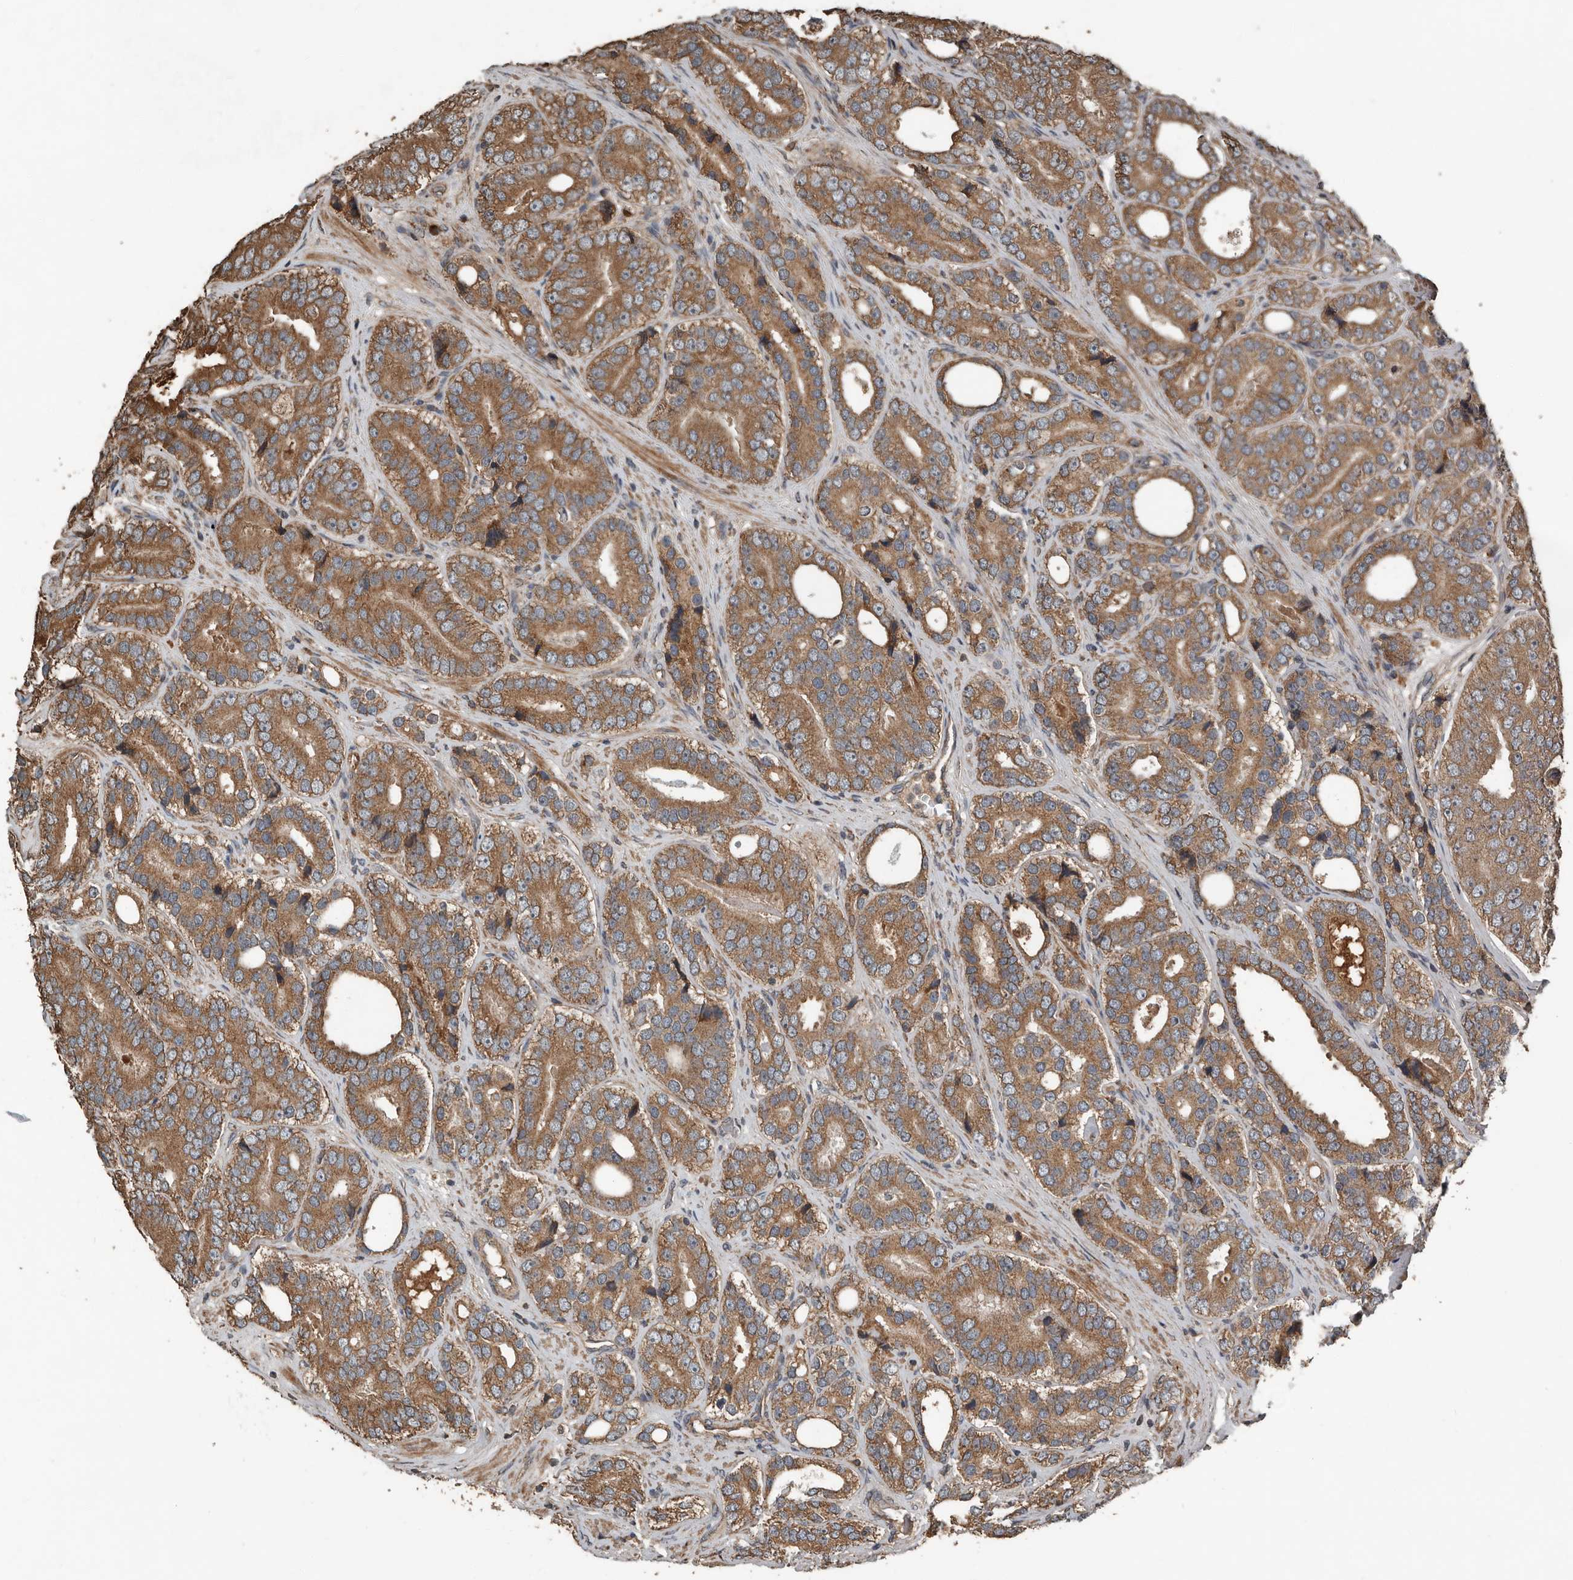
{"staining": {"intensity": "moderate", "quantity": ">75%", "location": "cytoplasmic/membranous"}, "tissue": "prostate cancer", "cell_type": "Tumor cells", "image_type": "cancer", "snomed": [{"axis": "morphology", "description": "Adenocarcinoma, High grade"}, {"axis": "topography", "description": "Prostate"}], "caption": "Prostate cancer was stained to show a protein in brown. There is medium levels of moderate cytoplasmic/membranous positivity in approximately >75% of tumor cells.", "gene": "RNF207", "patient": {"sex": "male", "age": 56}}